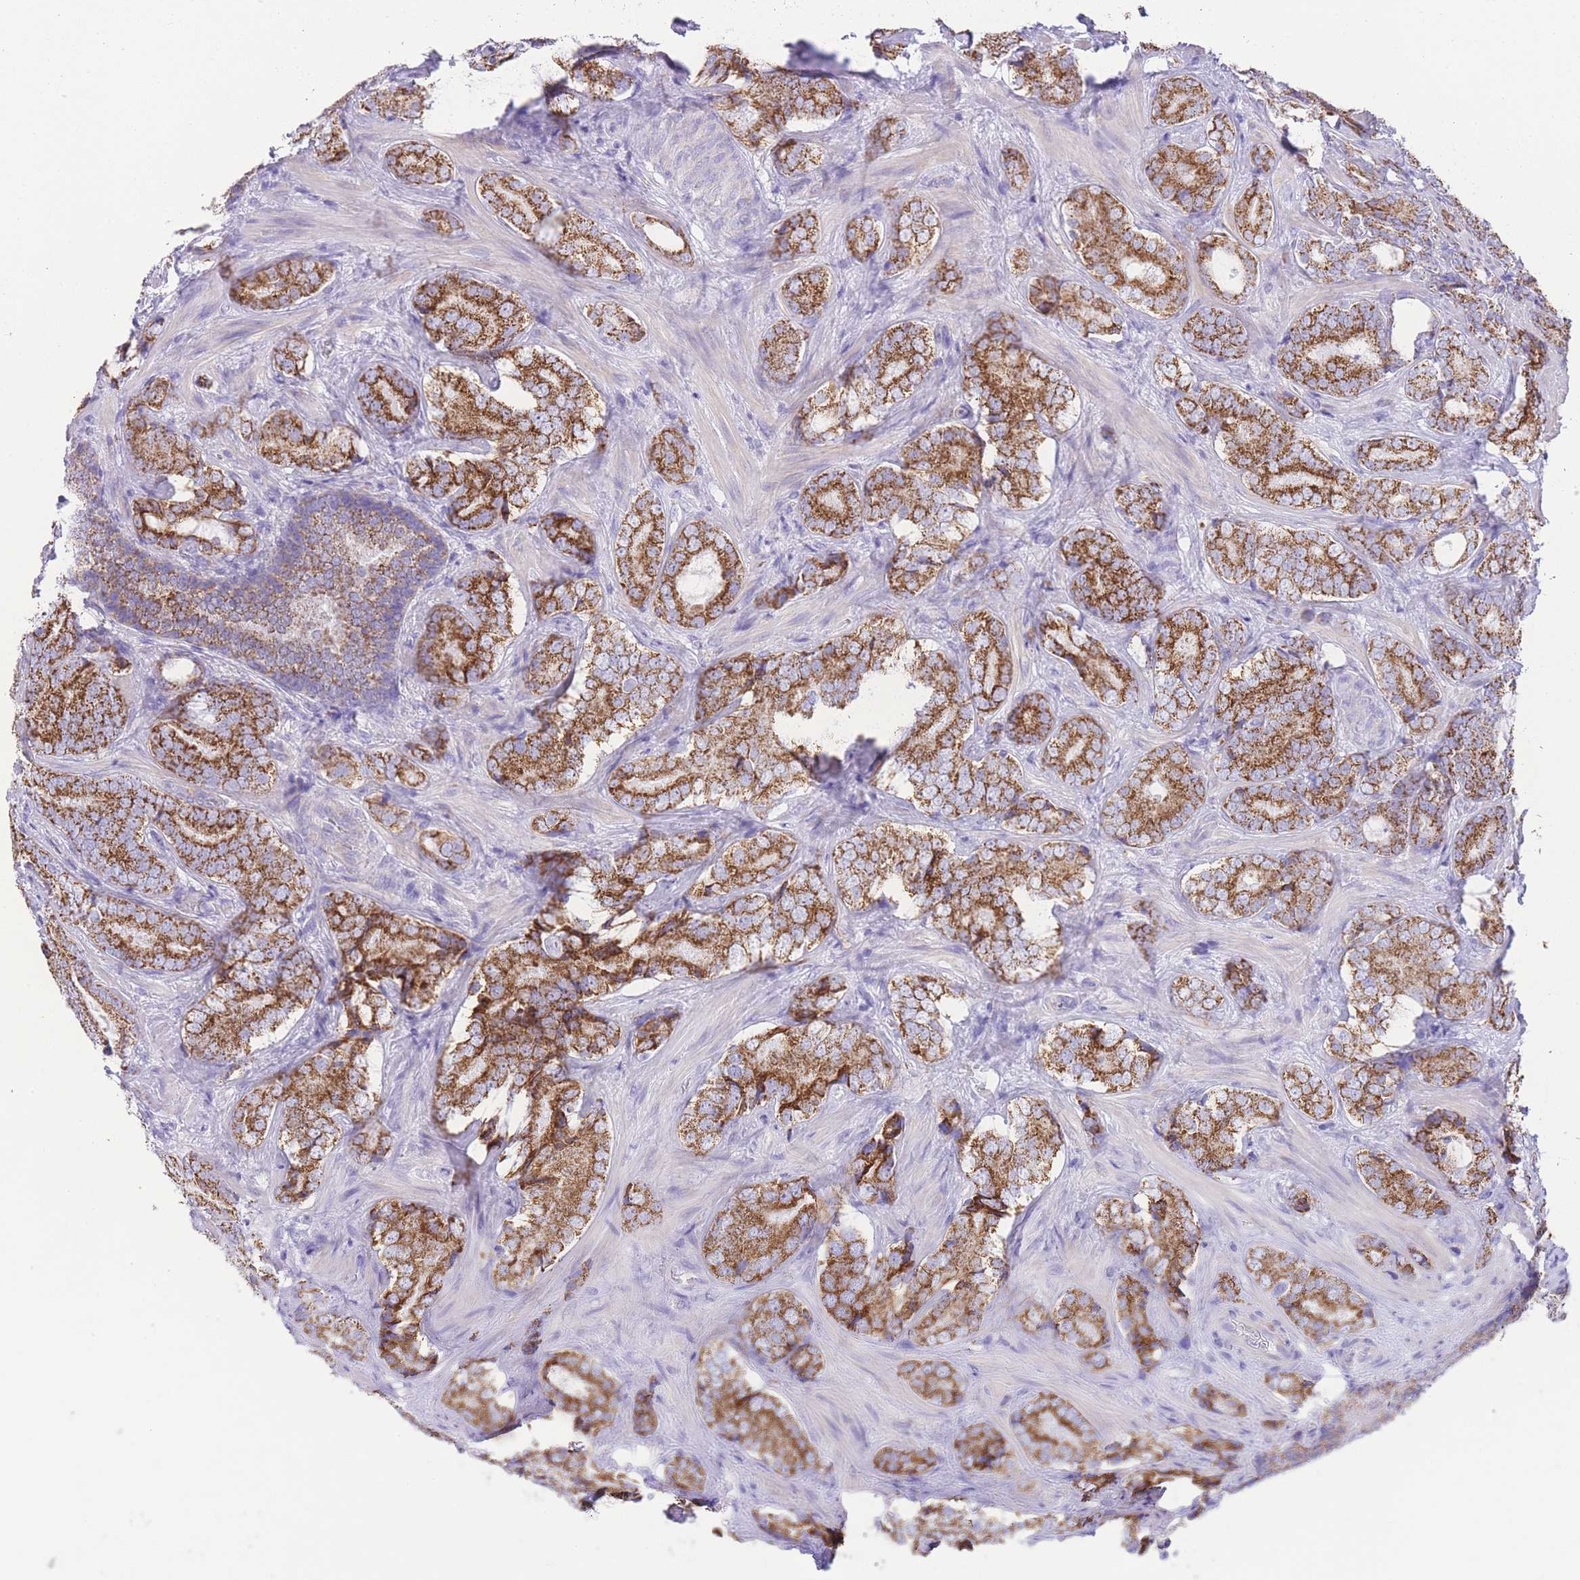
{"staining": {"intensity": "strong", "quantity": ">75%", "location": "cytoplasmic/membranous"}, "tissue": "prostate cancer", "cell_type": "Tumor cells", "image_type": "cancer", "snomed": [{"axis": "morphology", "description": "Adenocarcinoma, Low grade"}, {"axis": "topography", "description": "Prostate"}], "caption": "There is high levels of strong cytoplasmic/membranous expression in tumor cells of prostate cancer (adenocarcinoma (low-grade)), as demonstrated by immunohistochemical staining (brown color).", "gene": "ACSM4", "patient": {"sex": "male", "age": 58}}